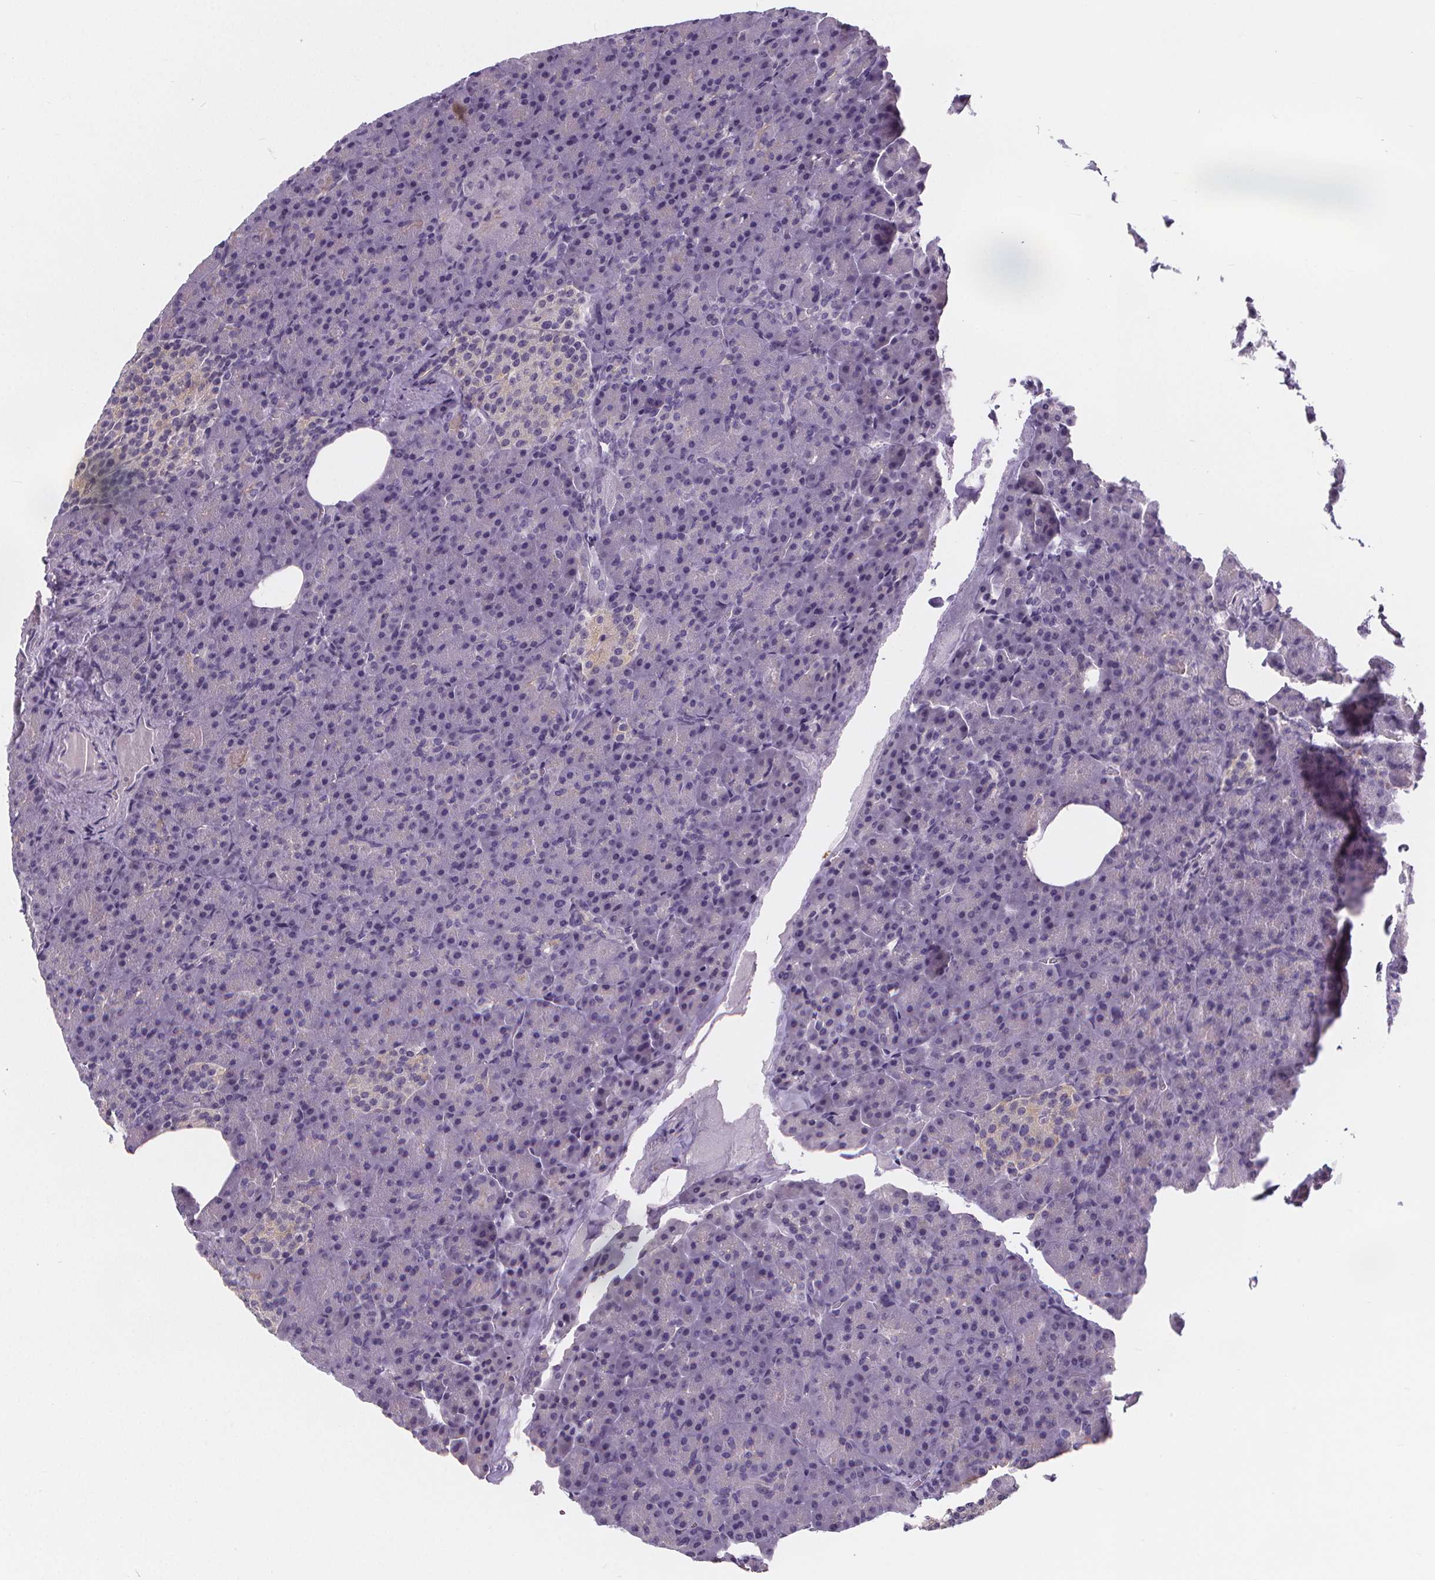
{"staining": {"intensity": "negative", "quantity": "none", "location": "none"}, "tissue": "pancreas", "cell_type": "Exocrine glandular cells", "image_type": "normal", "snomed": [{"axis": "morphology", "description": "Normal tissue, NOS"}, {"axis": "topography", "description": "Pancreas"}], "caption": "High power microscopy photomicrograph of an immunohistochemistry (IHC) histopathology image of unremarkable pancreas, revealing no significant positivity in exocrine glandular cells.", "gene": "ATP6V1D", "patient": {"sex": "female", "age": 74}}